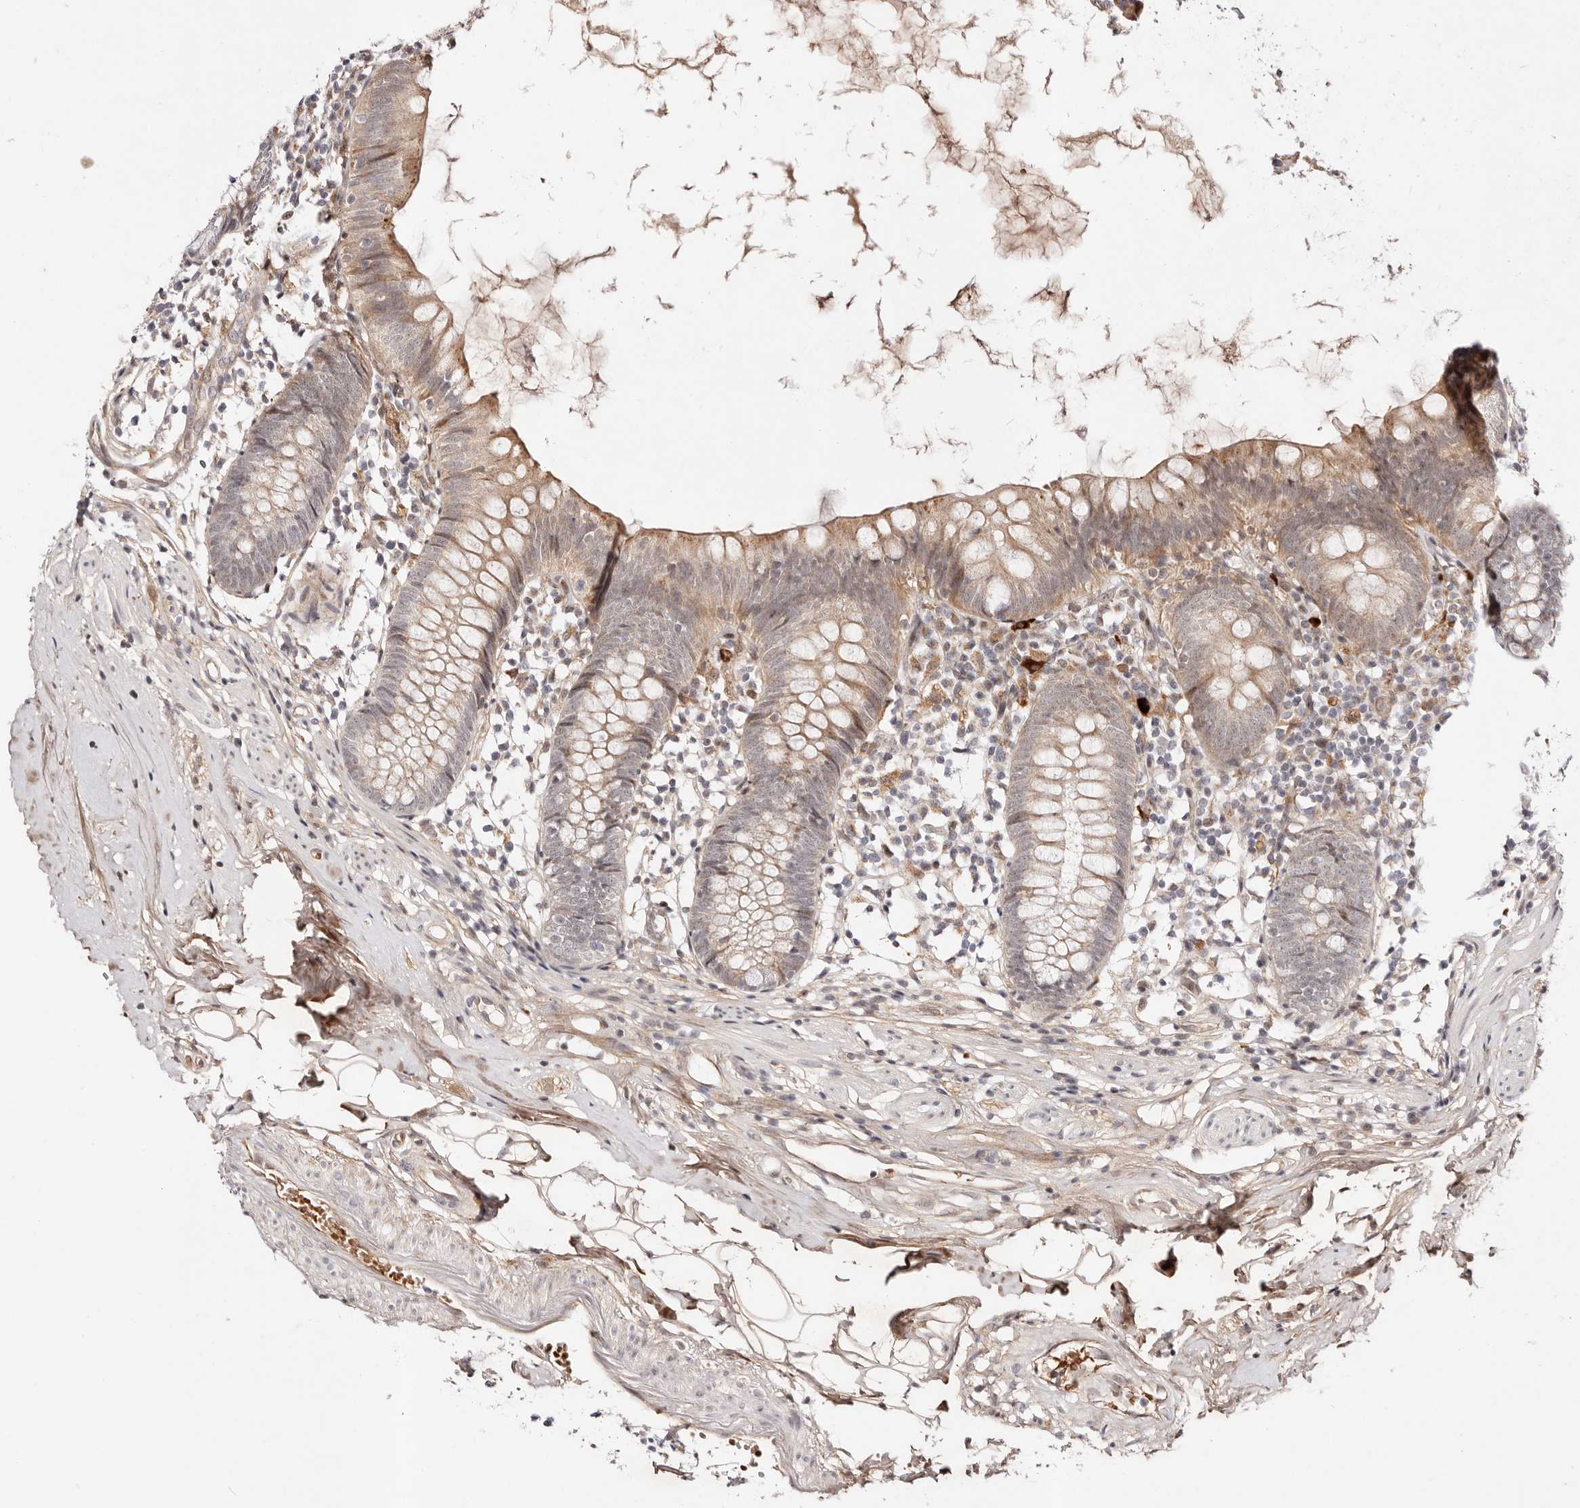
{"staining": {"intensity": "moderate", "quantity": "25%-75%", "location": "cytoplasmic/membranous"}, "tissue": "appendix", "cell_type": "Glandular cells", "image_type": "normal", "snomed": [{"axis": "morphology", "description": "Normal tissue, NOS"}, {"axis": "topography", "description": "Appendix"}], "caption": "Protein staining of normal appendix reveals moderate cytoplasmic/membranous expression in approximately 25%-75% of glandular cells.", "gene": "WRN", "patient": {"sex": "female", "age": 62}}